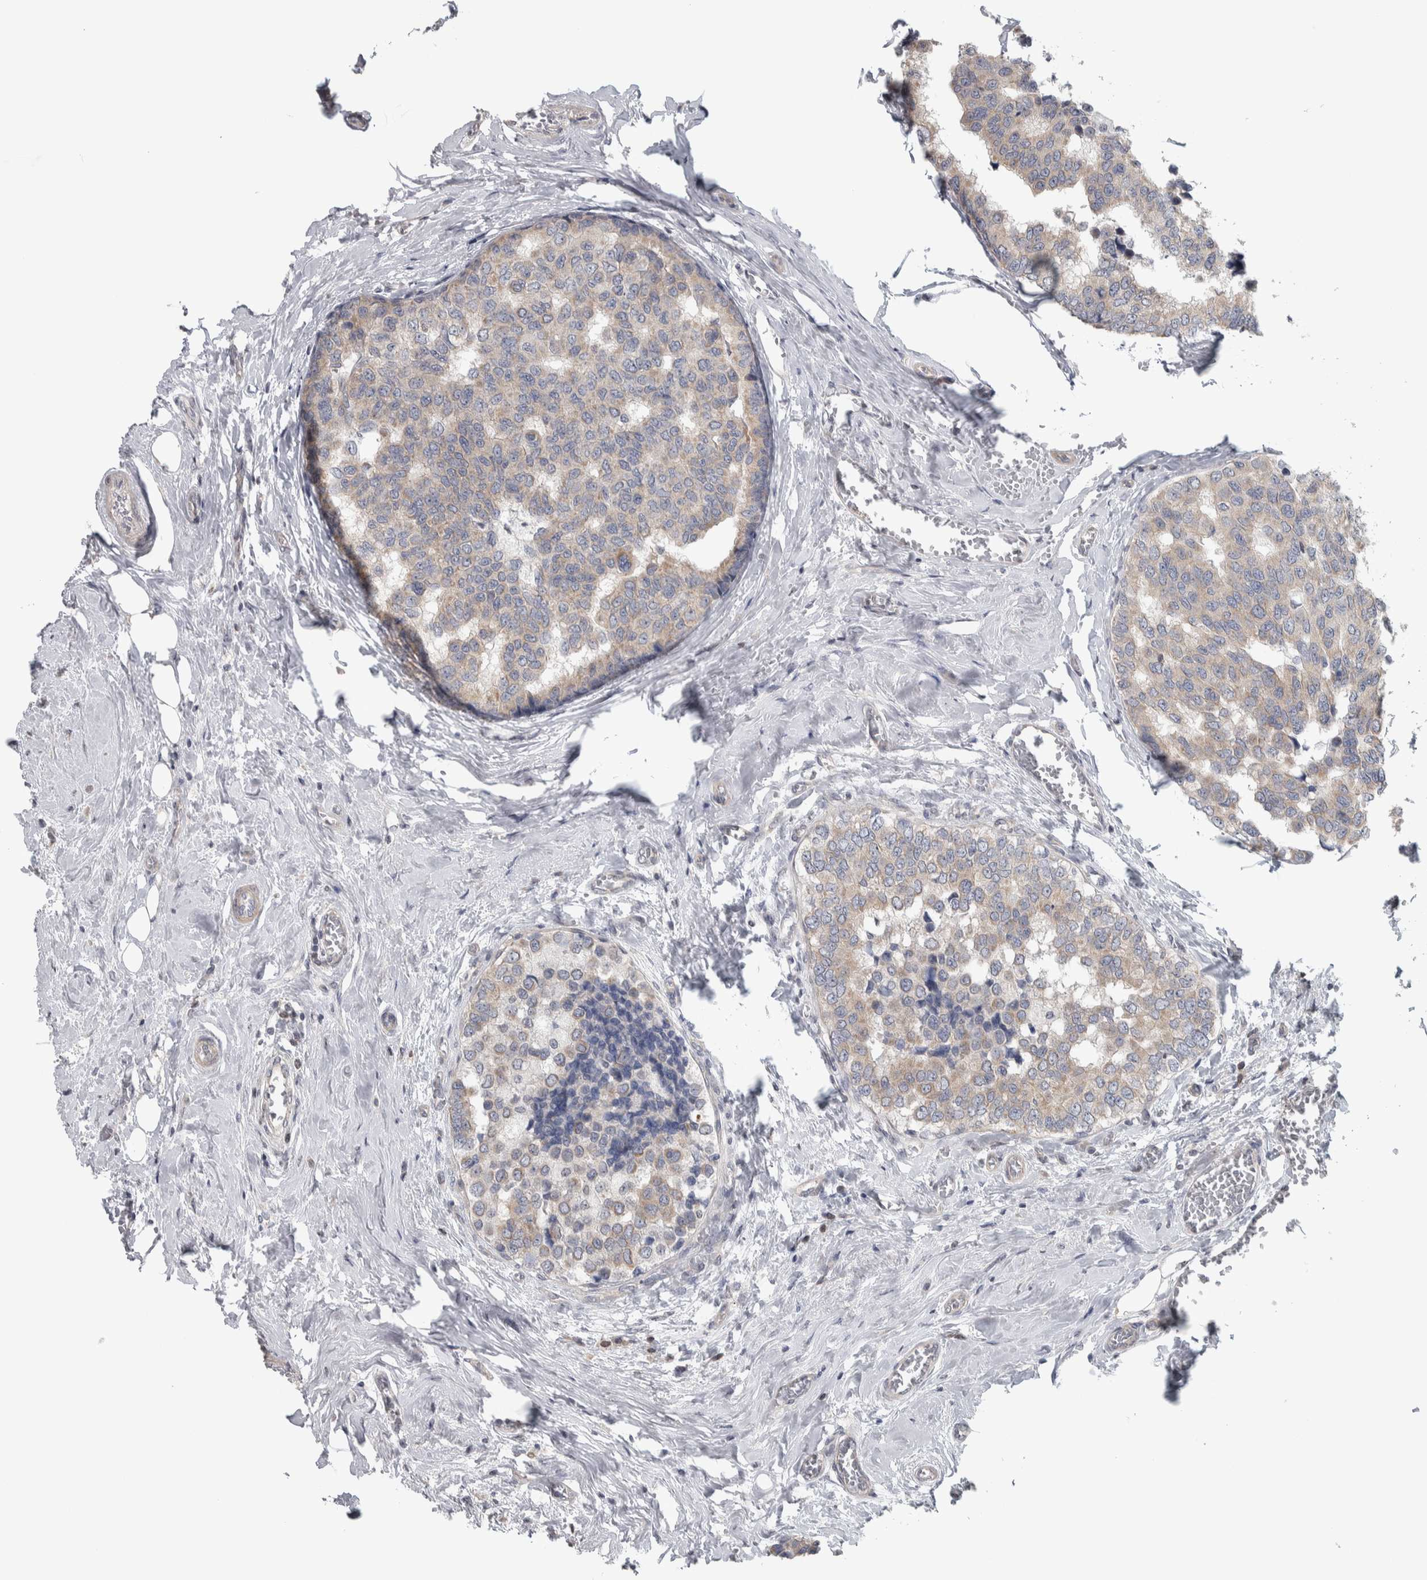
{"staining": {"intensity": "weak", "quantity": "<25%", "location": "cytoplasmic/membranous"}, "tissue": "breast cancer", "cell_type": "Tumor cells", "image_type": "cancer", "snomed": [{"axis": "morphology", "description": "Normal tissue, NOS"}, {"axis": "morphology", "description": "Duct carcinoma"}, {"axis": "topography", "description": "Breast"}], "caption": "A high-resolution histopathology image shows immunohistochemistry staining of intraductal carcinoma (breast), which displays no significant positivity in tumor cells.", "gene": "CWC27", "patient": {"sex": "female", "age": 43}}